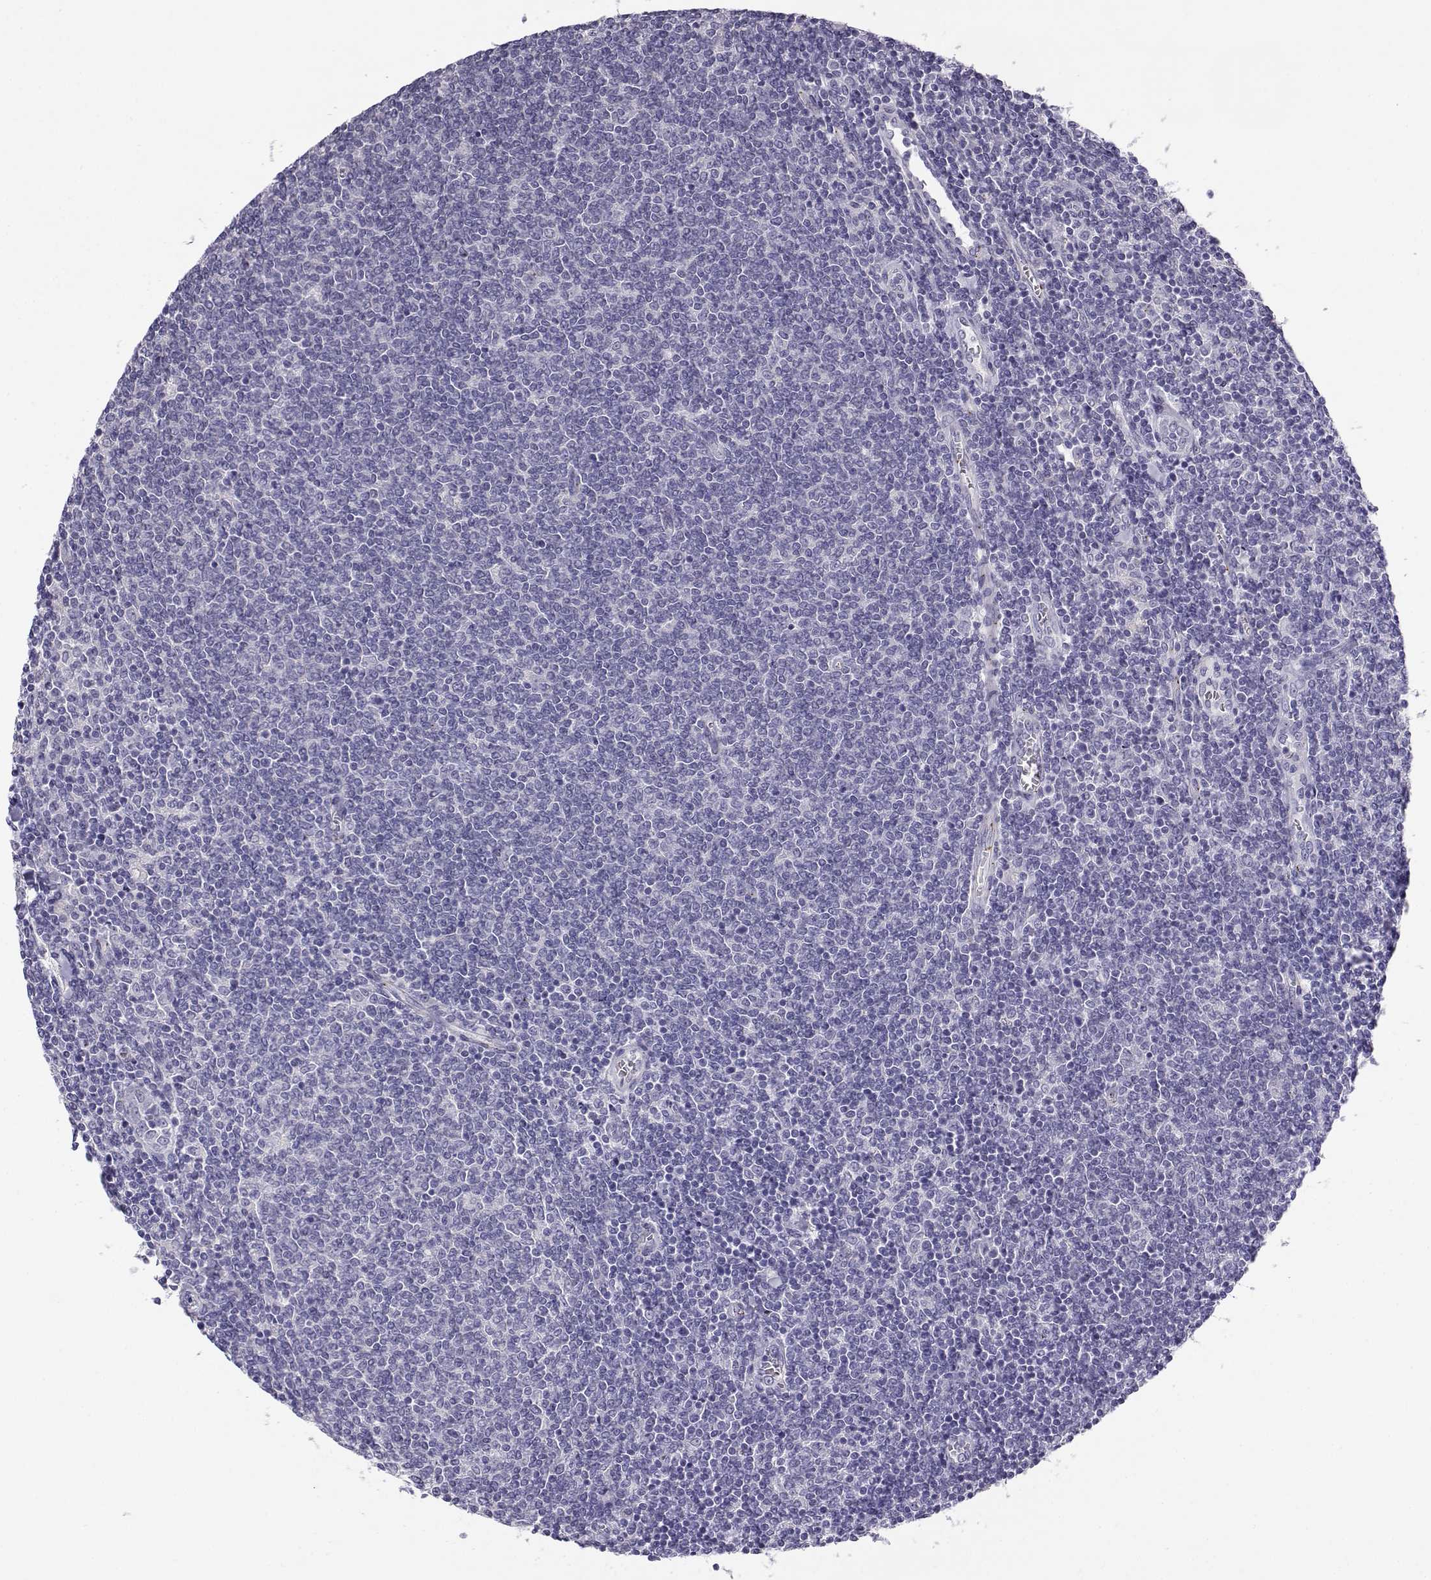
{"staining": {"intensity": "negative", "quantity": "none", "location": "none"}, "tissue": "lymphoma", "cell_type": "Tumor cells", "image_type": "cancer", "snomed": [{"axis": "morphology", "description": "Malignant lymphoma, non-Hodgkin's type, Low grade"}, {"axis": "topography", "description": "Lymph node"}], "caption": "DAB immunohistochemical staining of lymphoma demonstrates no significant expression in tumor cells.", "gene": "ENDOU", "patient": {"sex": "male", "age": 52}}